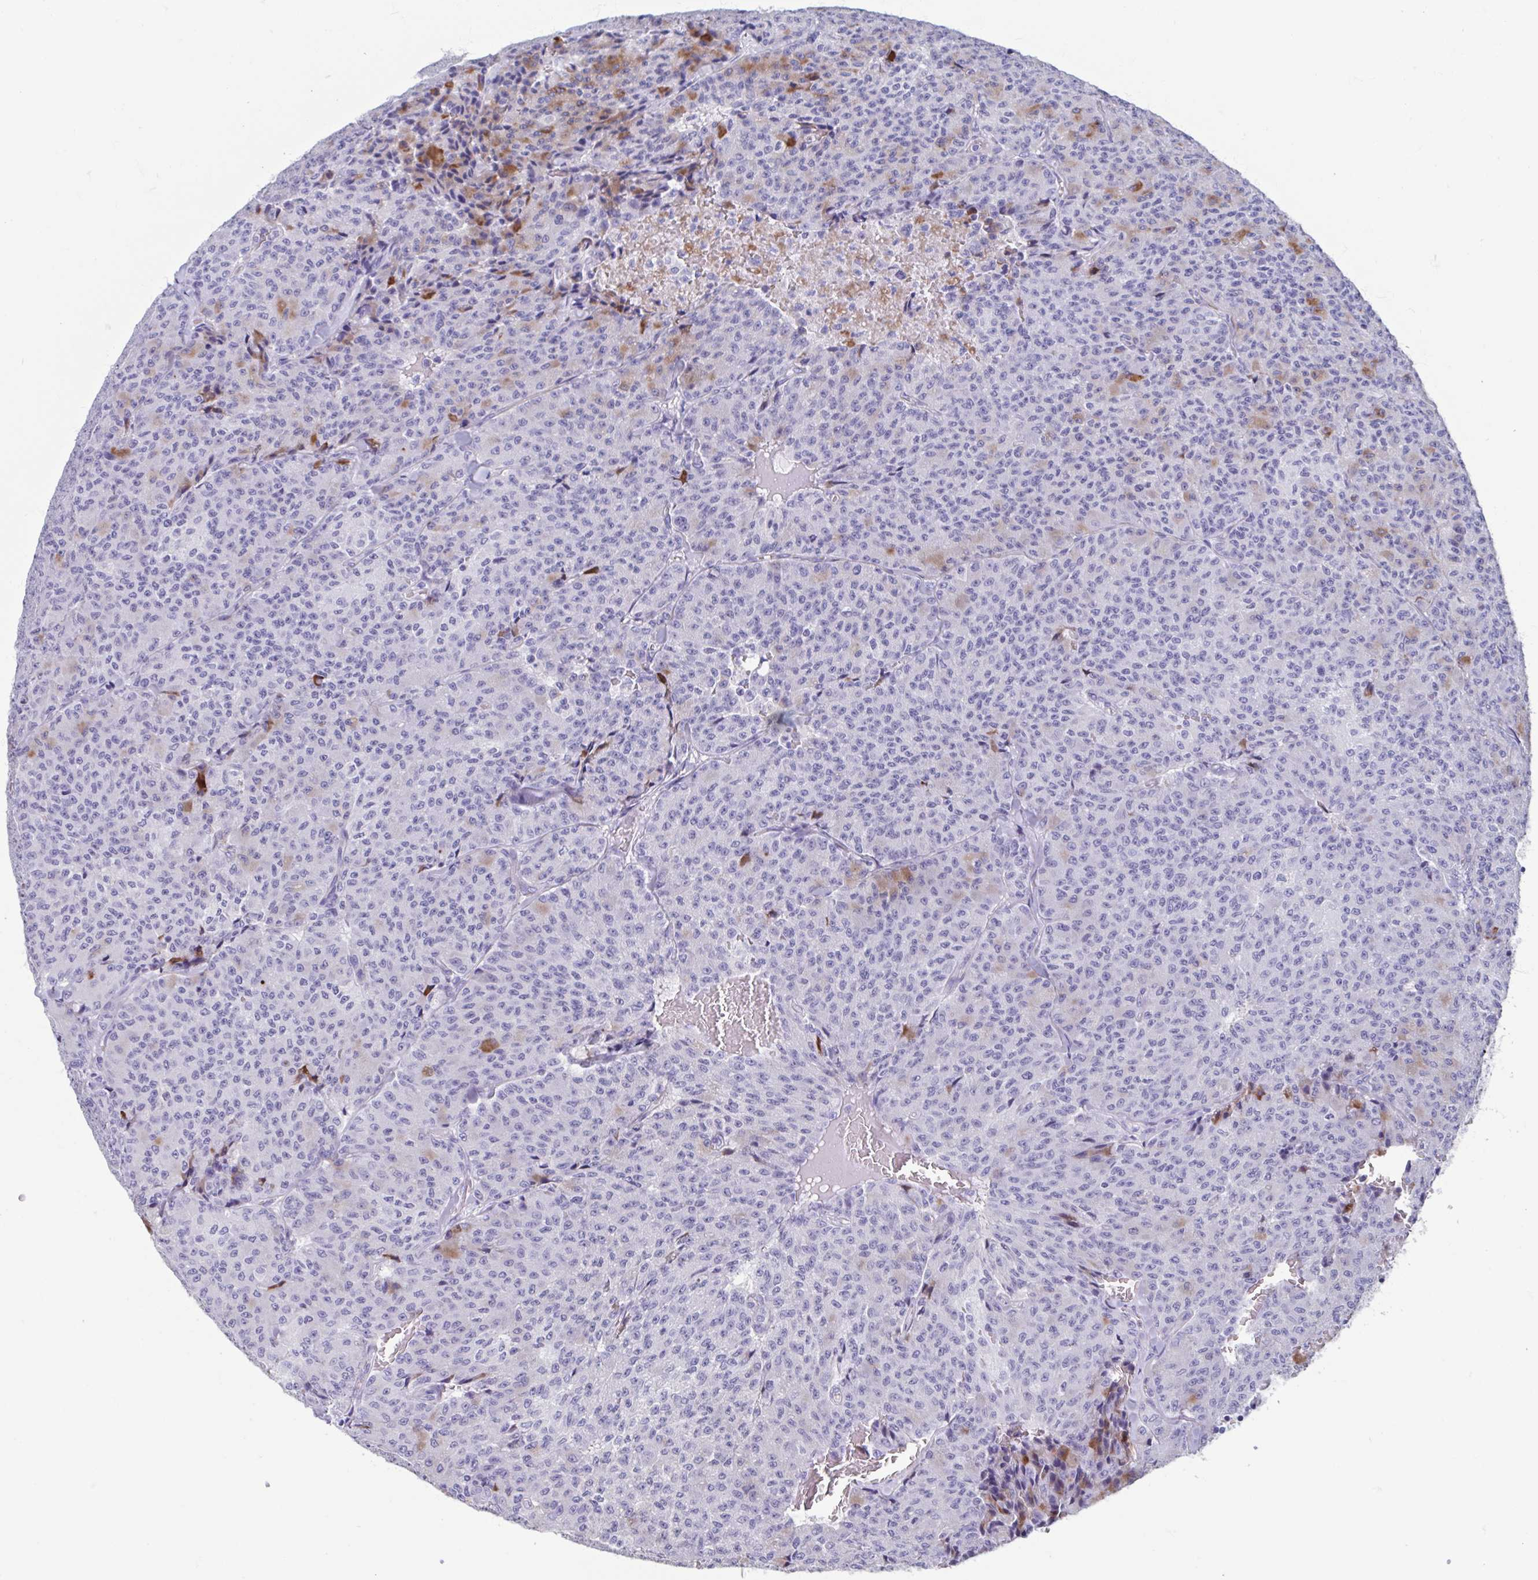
{"staining": {"intensity": "negative", "quantity": "none", "location": "none"}, "tissue": "carcinoid", "cell_type": "Tumor cells", "image_type": "cancer", "snomed": [{"axis": "morphology", "description": "Carcinoid, malignant, NOS"}, {"axis": "topography", "description": "Lung"}], "caption": "Carcinoid (malignant) stained for a protein using immunohistochemistry displays no expression tumor cells.", "gene": "MORC4", "patient": {"sex": "male", "age": 71}}